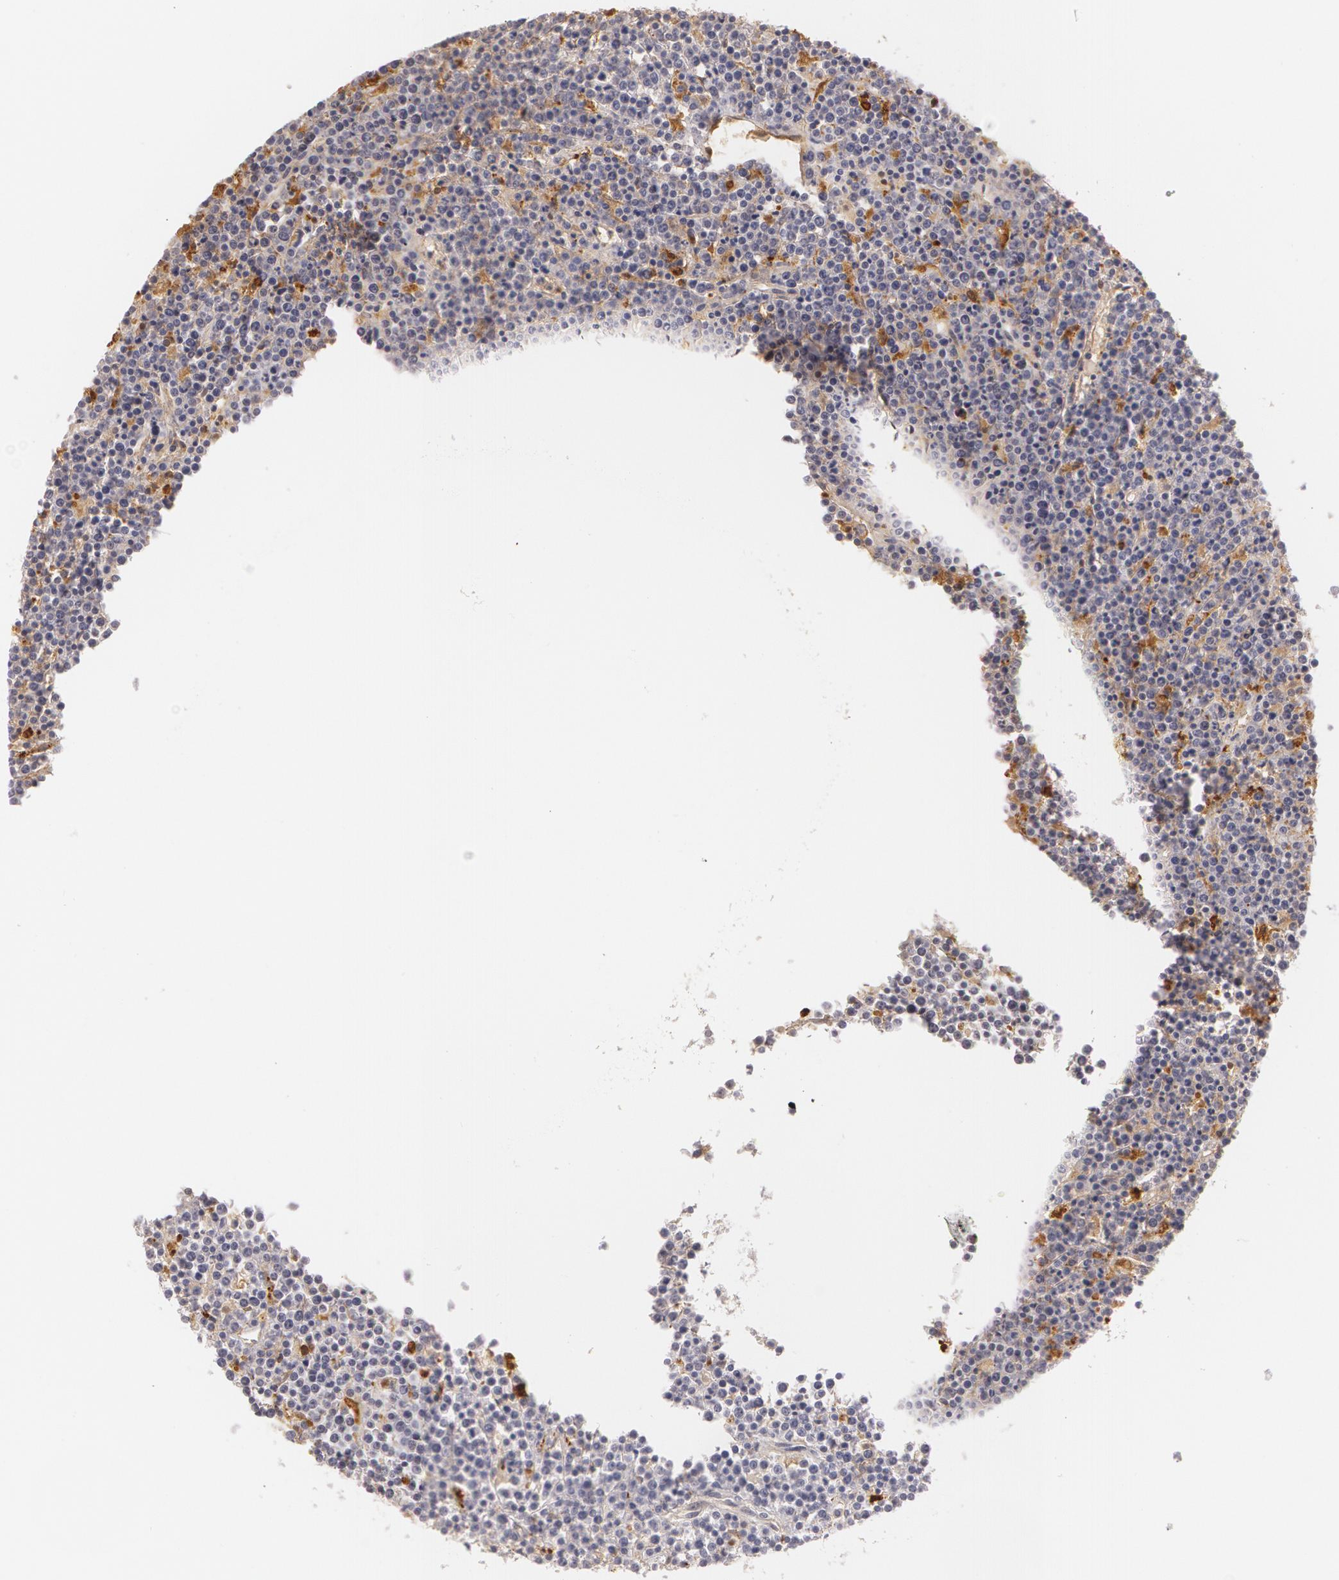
{"staining": {"intensity": "negative", "quantity": "none", "location": "none"}, "tissue": "lymphoma", "cell_type": "Tumor cells", "image_type": "cancer", "snomed": [{"axis": "morphology", "description": "Malignant lymphoma, non-Hodgkin's type, High grade"}, {"axis": "topography", "description": "Ovary"}], "caption": "There is no significant positivity in tumor cells of malignant lymphoma, non-Hodgkin's type (high-grade).", "gene": "LBP", "patient": {"sex": "female", "age": 56}}